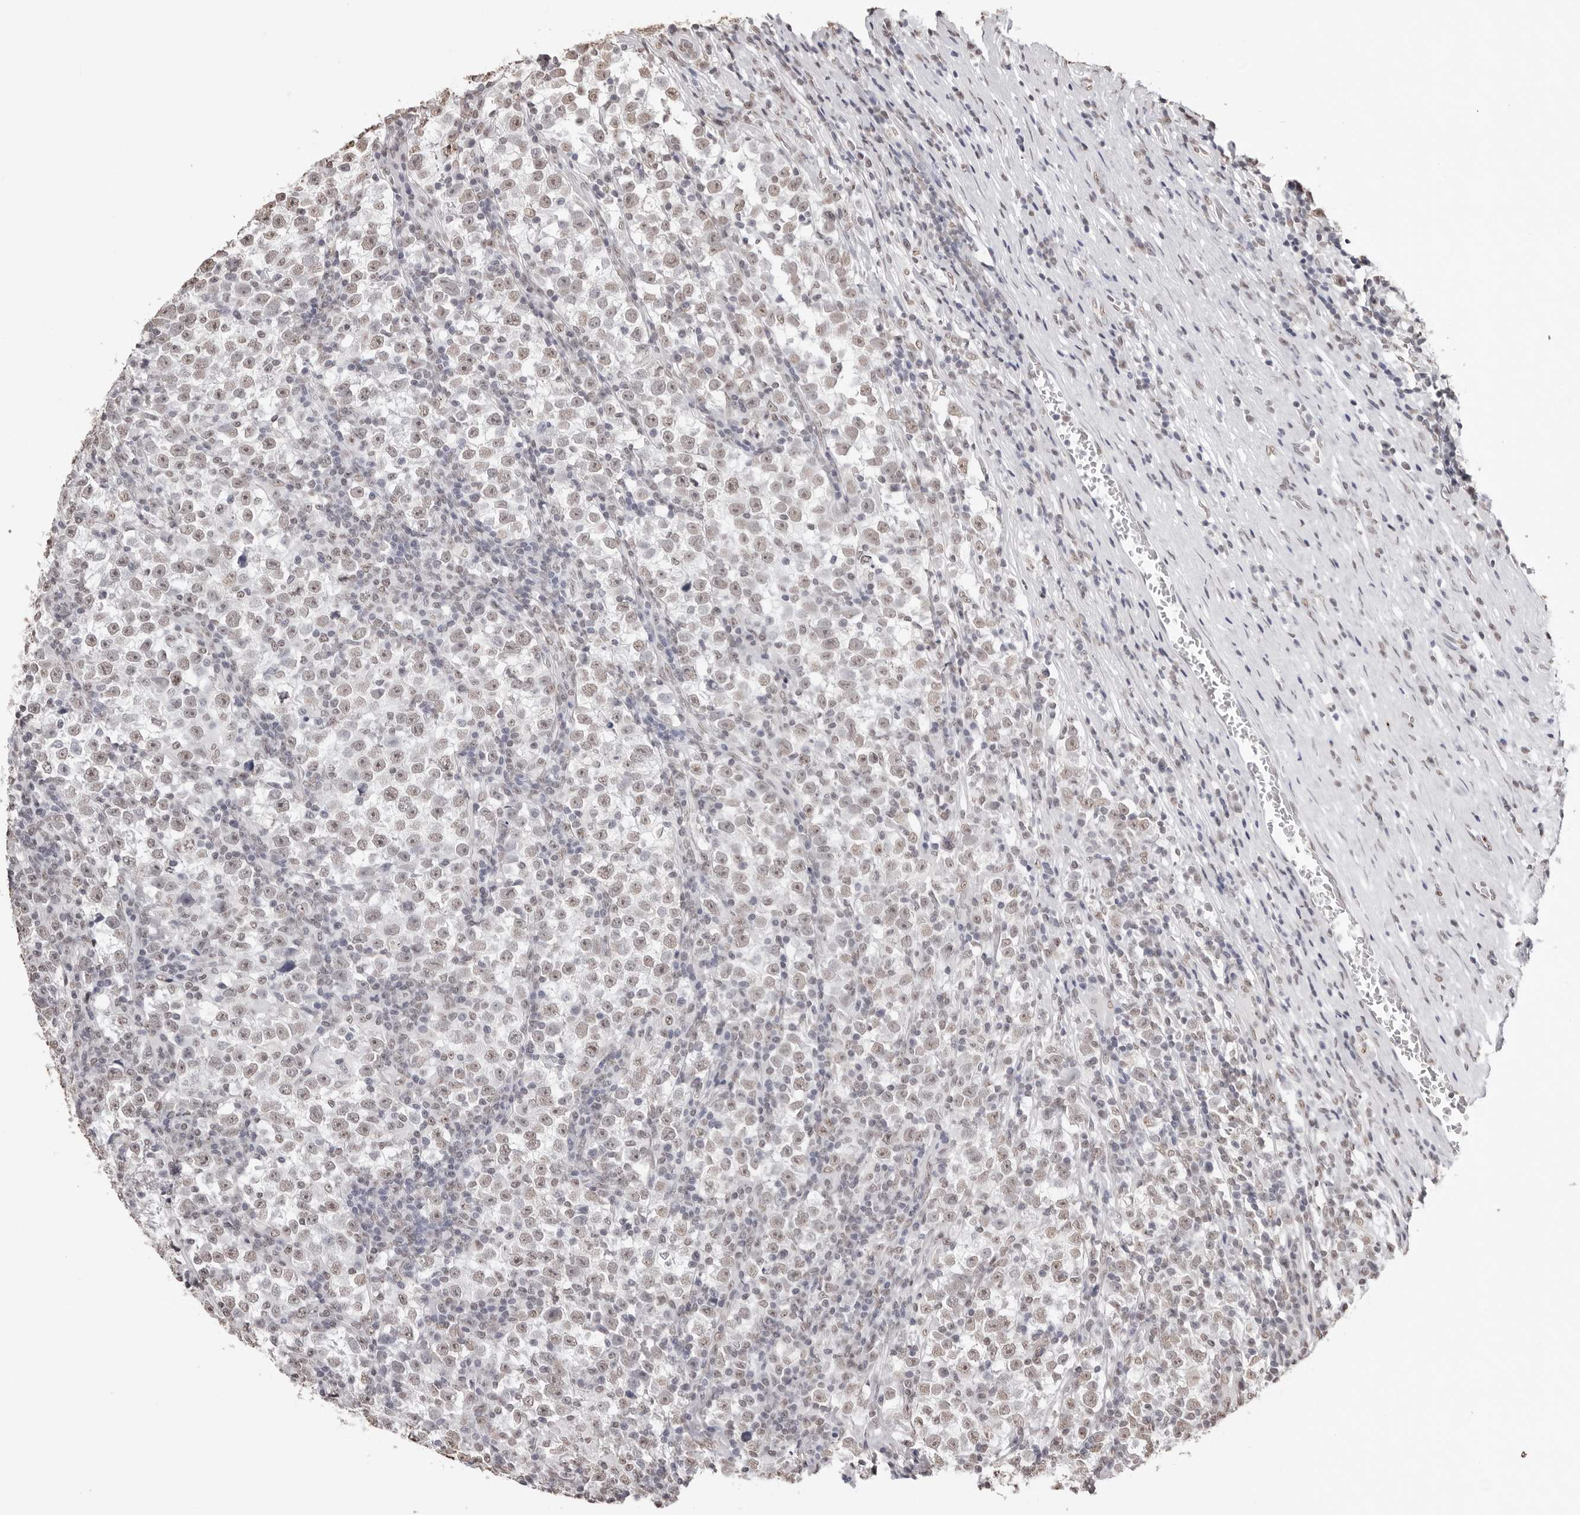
{"staining": {"intensity": "weak", "quantity": "25%-75%", "location": "nuclear"}, "tissue": "testis cancer", "cell_type": "Tumor cells", "image_type": "cancer", "snomed": [{"axis": "morphology", "description": "Normal tissue, NOS"}, {"axis": "morphology", "description": "Seminoma, NOS"}, {"axis": "topography", "description": "Testis"}], "caption": "High-magnification brightfield microscopy of testis cancer stained with DAB (3,3'-diaminobenzidine) (brown) and counterstained with hematoxylin (blue). tumor cells exhibit weak nuclear positivity is appreciated in about25%-75% of cells. (brown staining indicates protein expression, while blue staining denotes nuclei).", "gene": "OLIG3", "patient": {"sex": "male", "age": 43}}